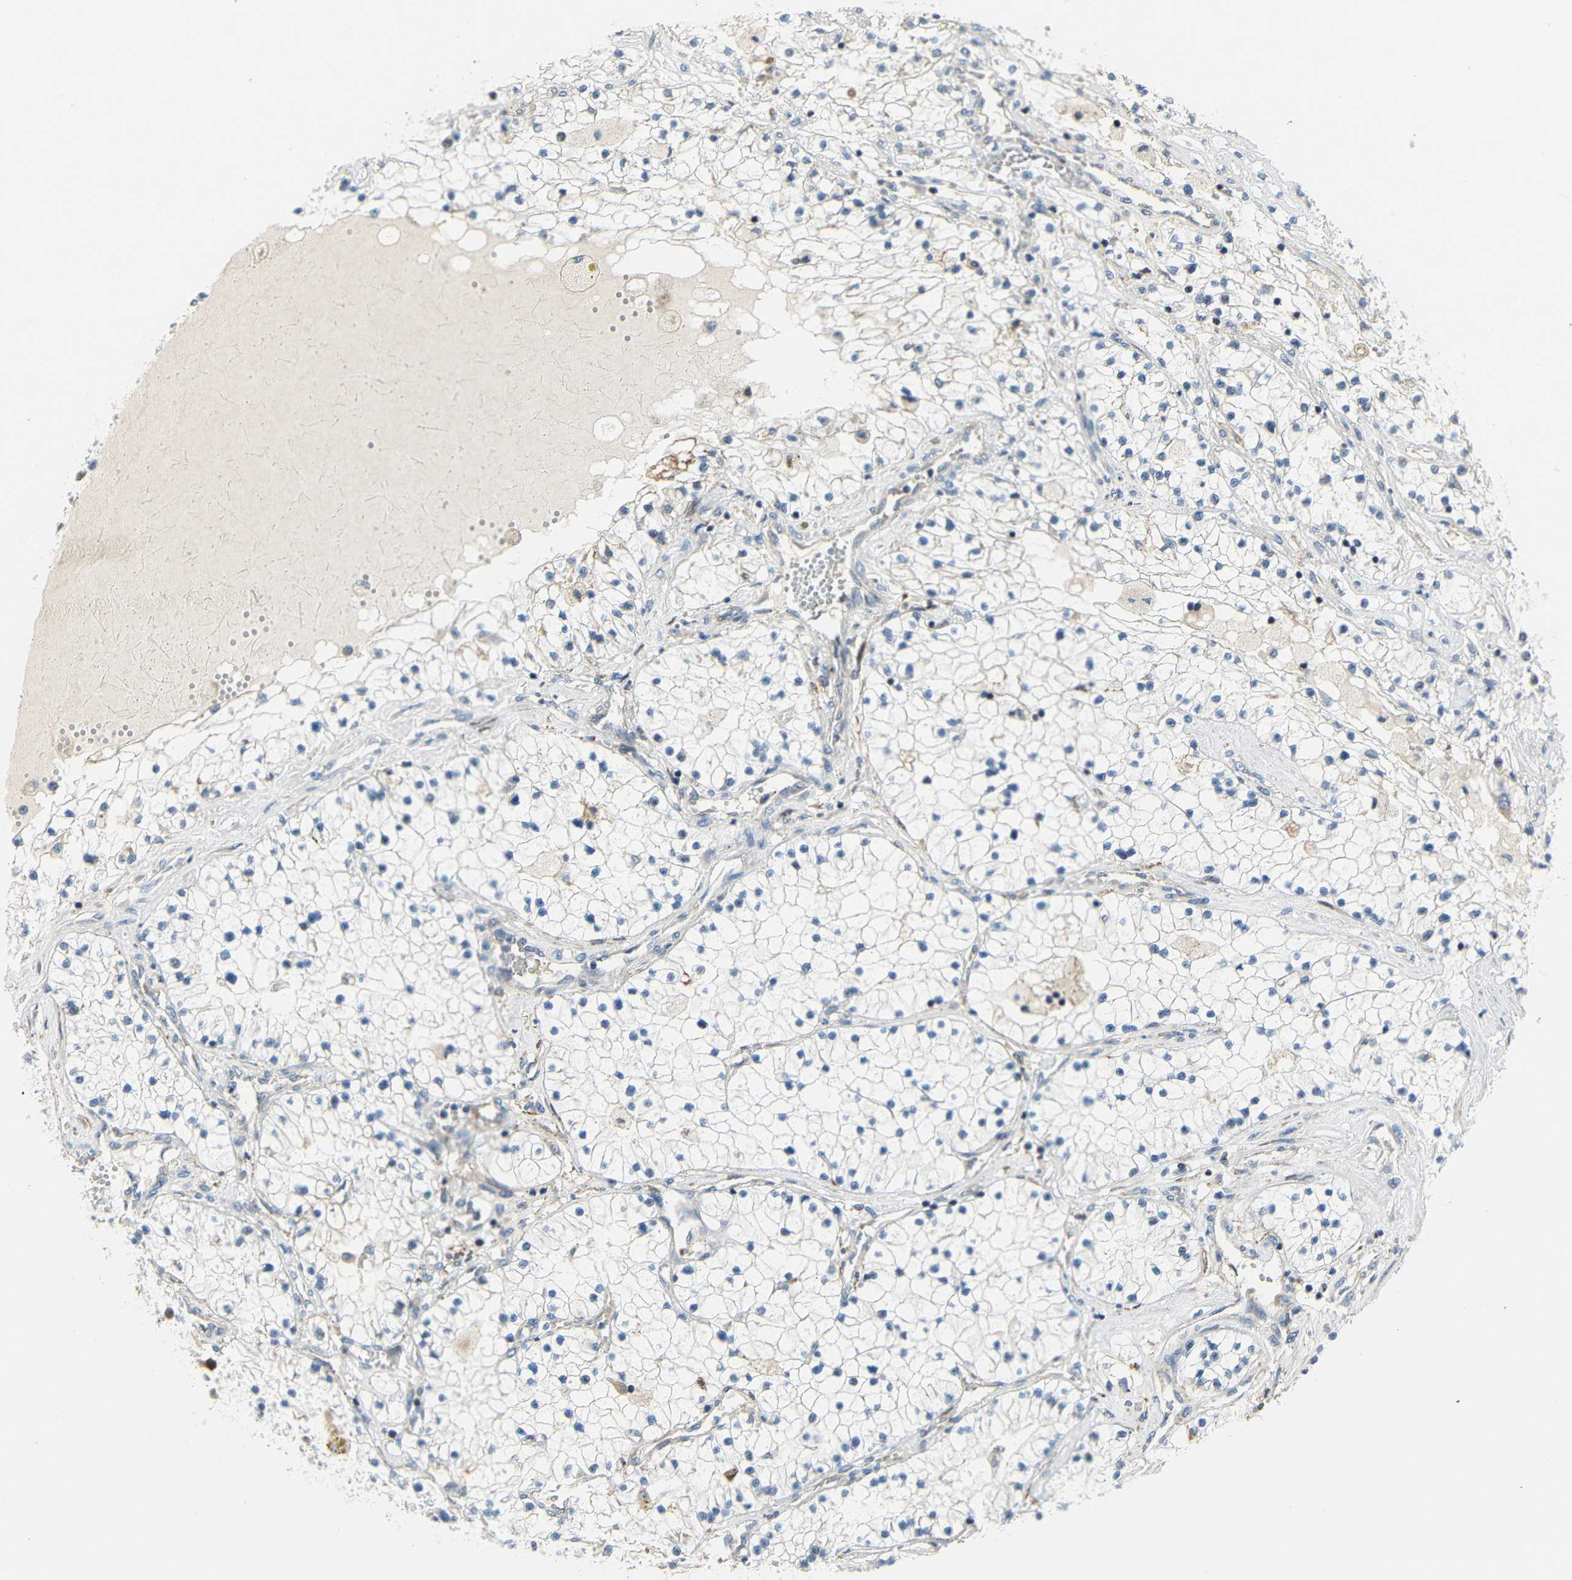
{"staining": {"intensity": "negative", "quantity": "none", "location": "none"}, "tissue": "renal cancer", "cell_type": "Tumor cells", "image_type": "cancer", "snomed": [{"axis": "morphology", "description": "Adenocarcinoma, NOS"}, {"axis": "topography", "description": "Kidney"}], "caption": "Immunohistochemistry of renal cancer (adenocarcinoma) shows no positivity in tumor cells.", "gene": "IMPG2", "patient": {"sex": "male", "age": 68}}